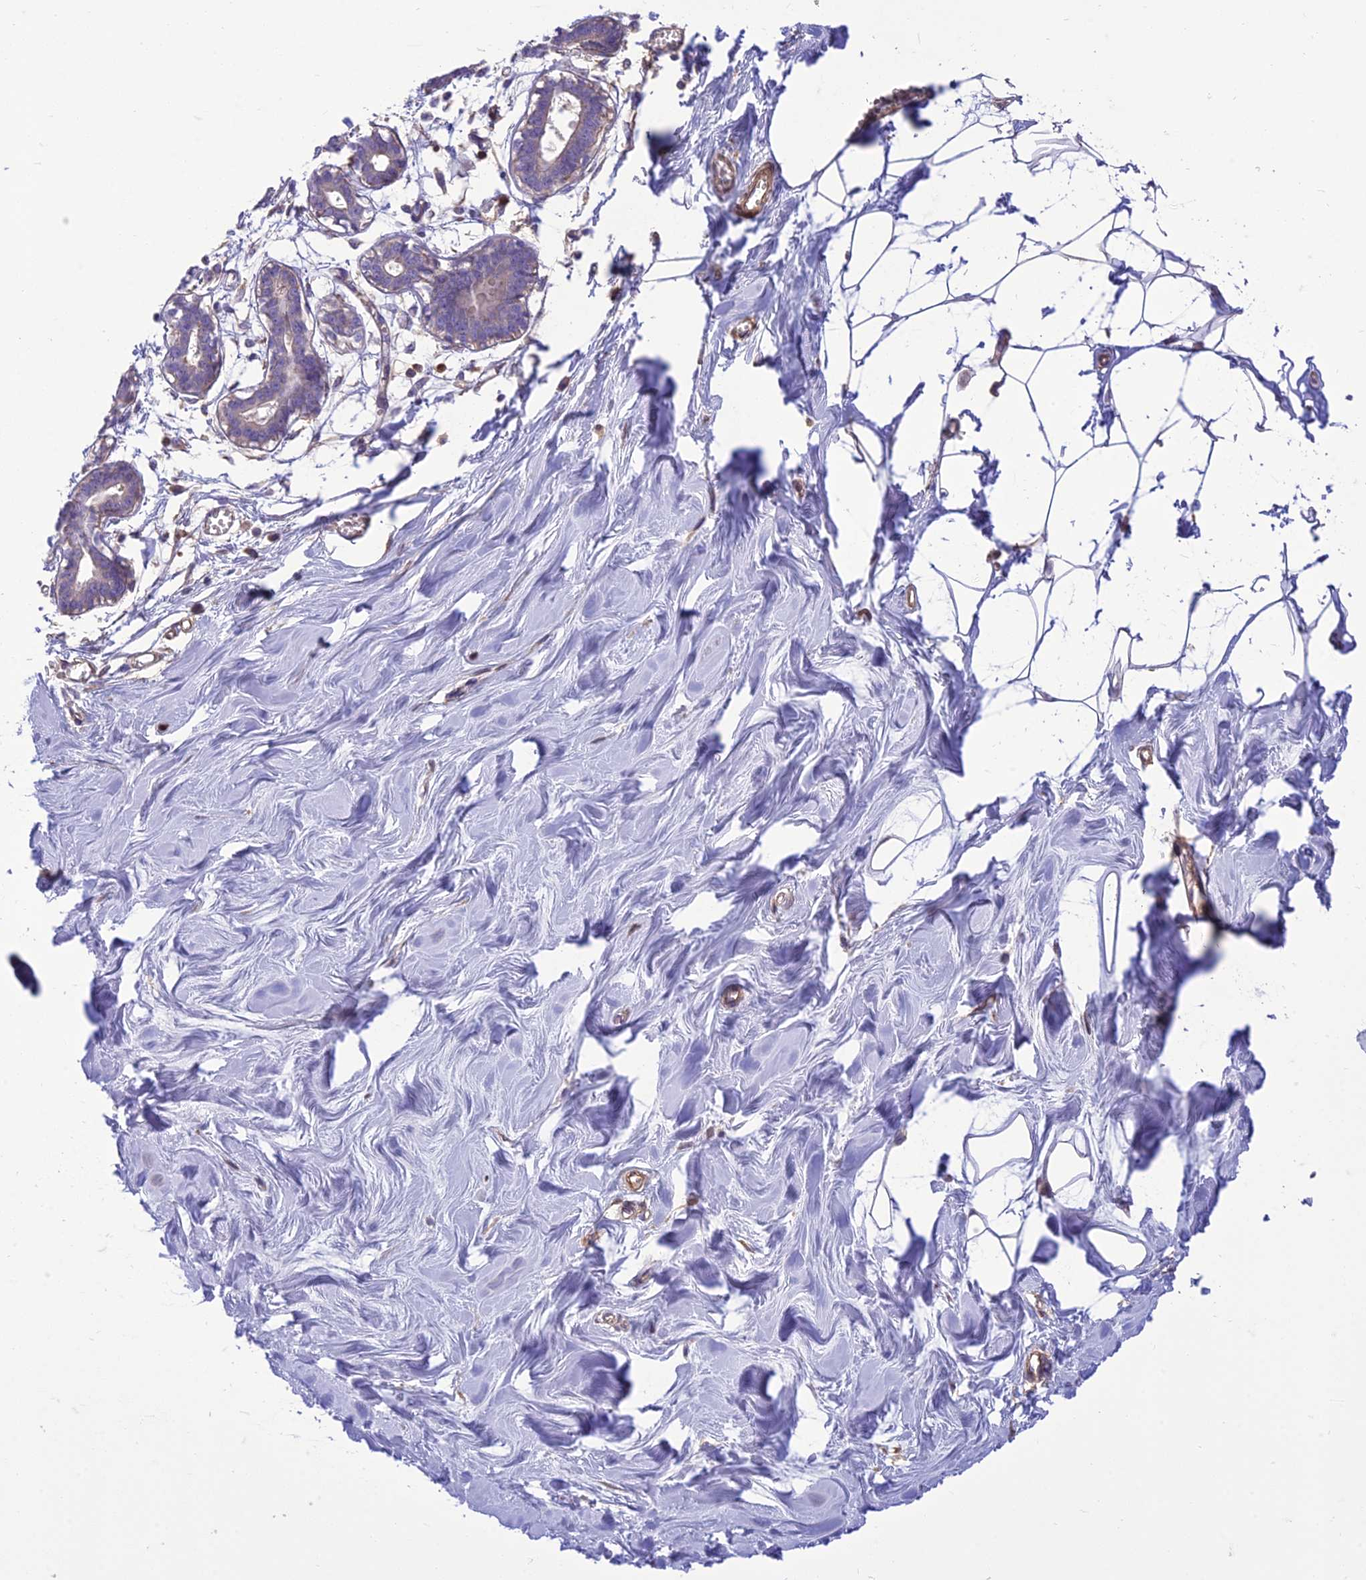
{"staining": {"intensity": "negative", "quantity": "none", "location": "none"}, "tissue": "breast", "cell_type": "Adipocytes", "image_type": "normal", "snomed": [{"axis": "morphology", "description": "Normal tissue, NOS"}, {"axis": "topography", "description": "Breast"}], "caption": "Histopathology image shows no protein expression in adipocytes of benign breast.", "gene": "HPSE2", "patient": {"sex": "female", "age": 27}}